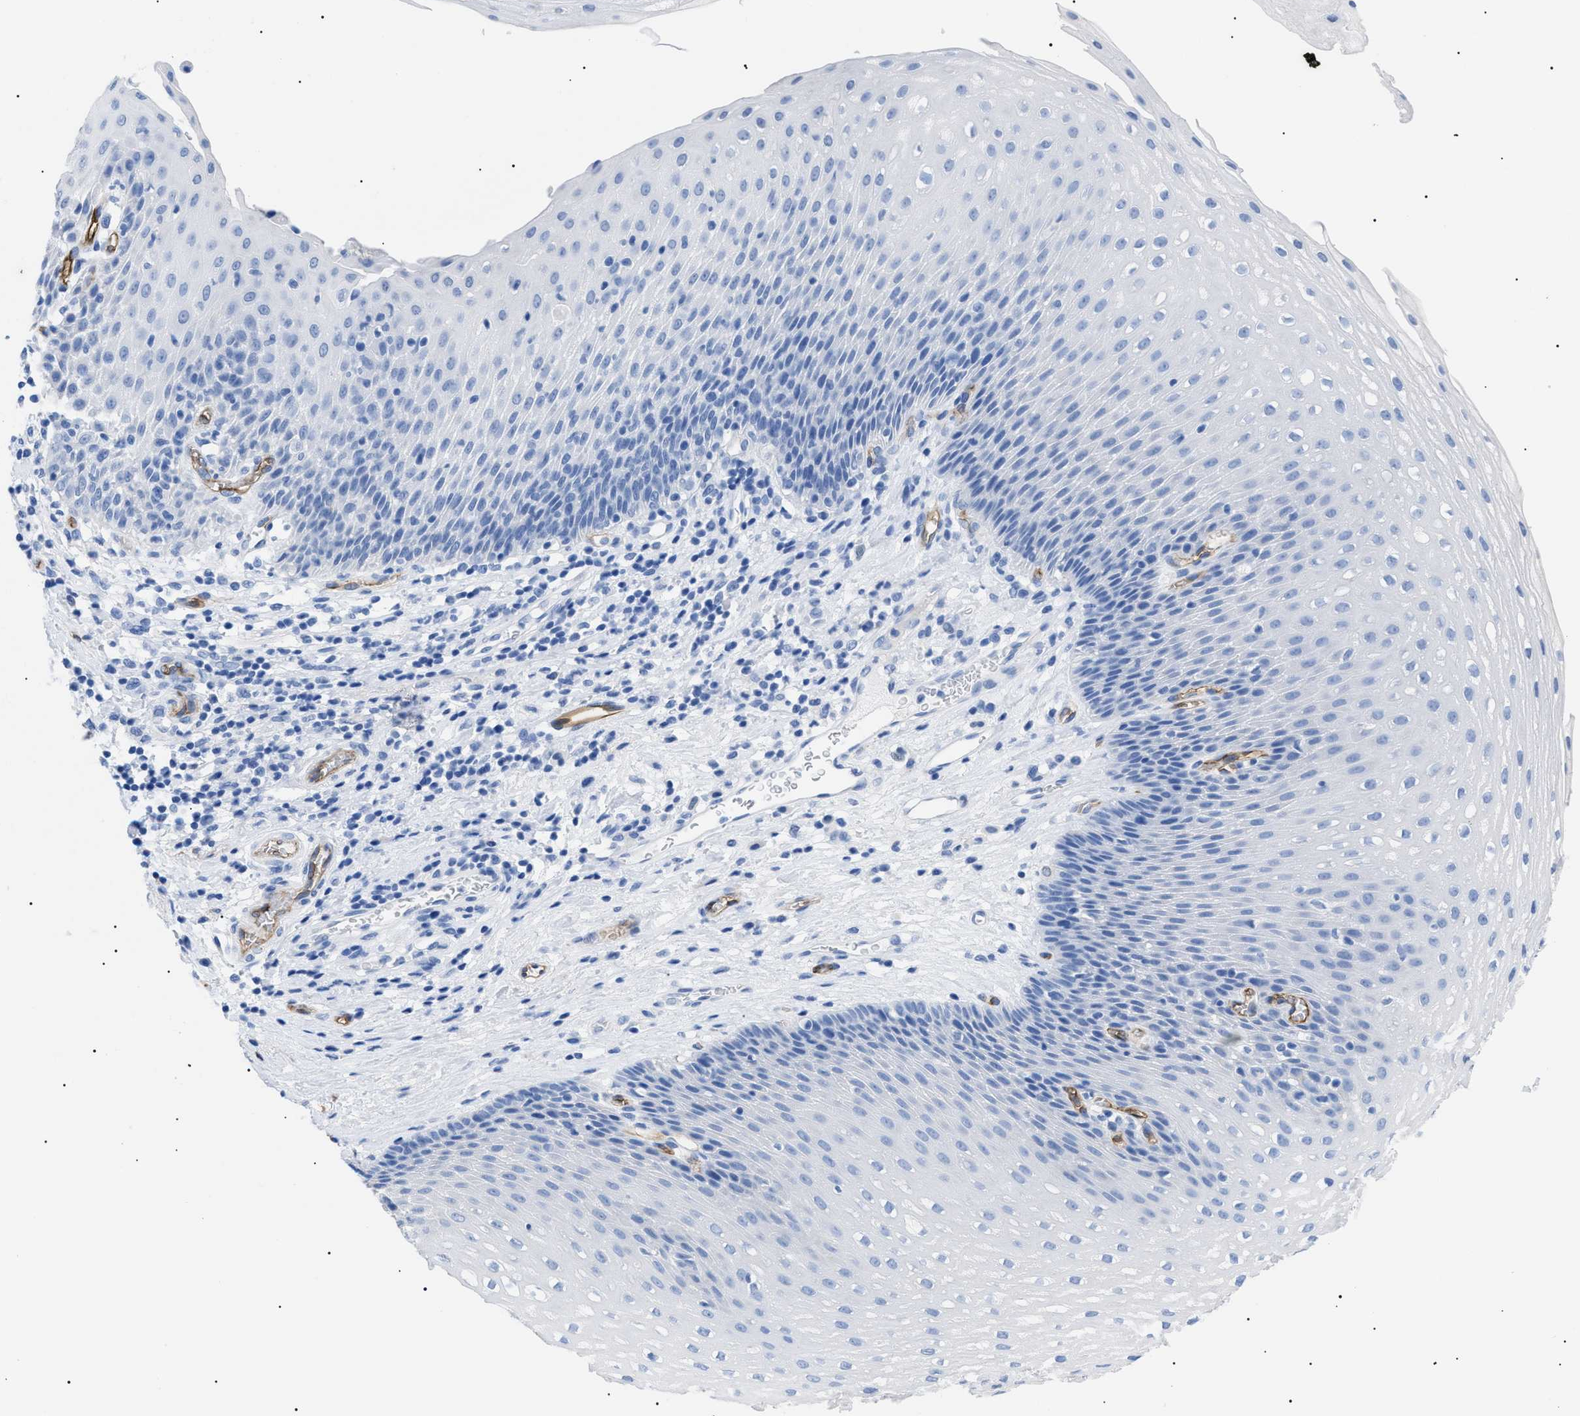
{"staining": {"intensity": "negative", "quantity": "none", "location": "none"}, "tissue": "esophagus", "cell_type": "Squamous epithelial cells", "image_type": "normal", "snomed": [{"axis": "morphology", "description": "Normal tissue, NOS"}, {"axis": "topography", "description": "Esophagus"}], "caption": "This is a micrograph of IHC staining of unremarkable esophagus, which shows no positivity in squamous epithelial cells. Nuclei are stained in blue.", "gene": "PODXL", "patient": {"sex": "male", "age": 48}}